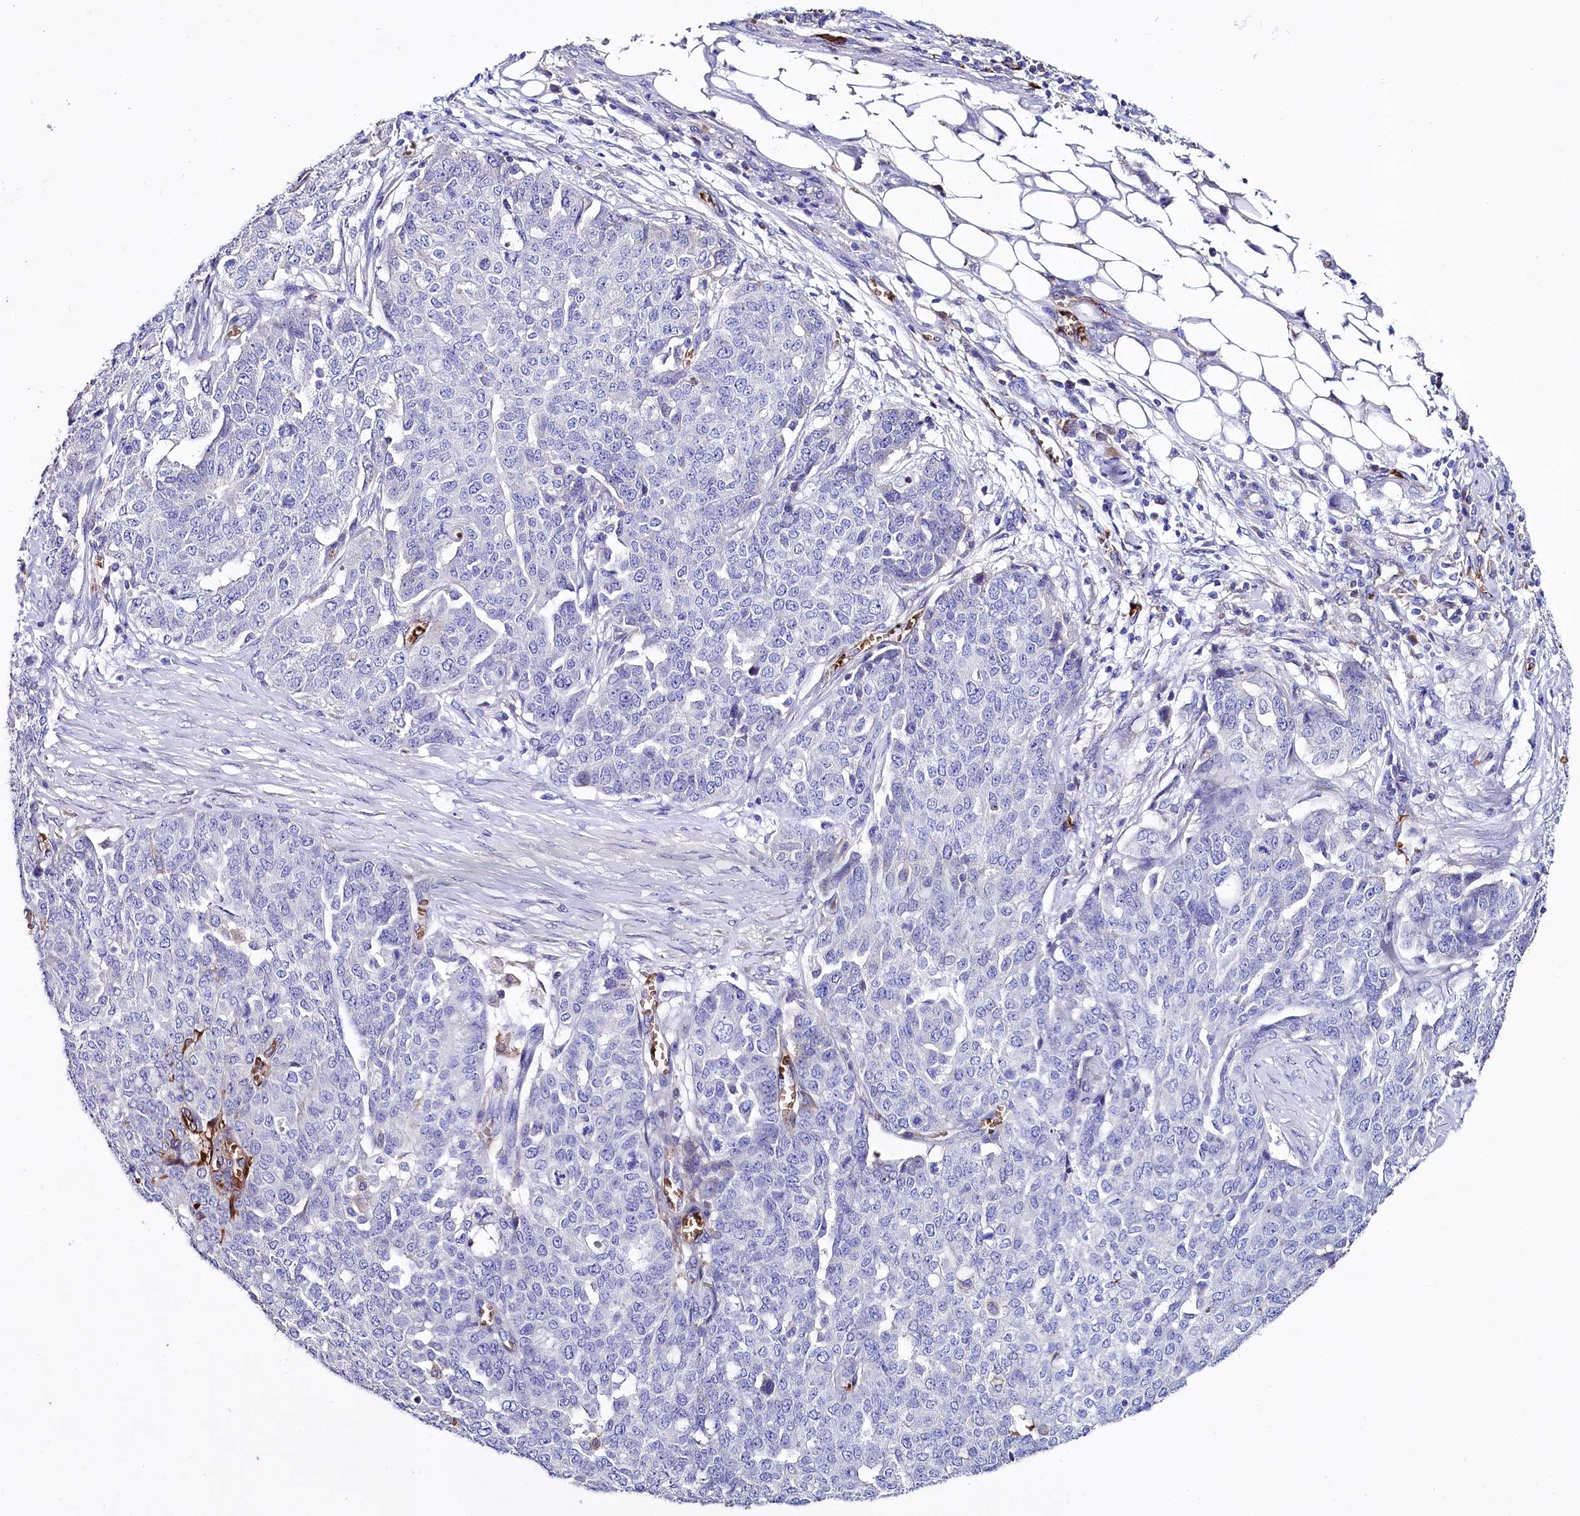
{"staining": {"intensity": "negative", "quantity": "none", "location": "none"}, "tissue": "ovarian cancer", "cell_type": "Tumor cells", "image_type": "cancer", "snomed": [{"axis": "morphology", "description": "Cystadenocarcinoma, serous, NOS"}, {"axis": "topography", "description": "Soft tissue"}, {"axis": "topography", "description": "Ovary"}], "caption": "Immunohistochemistry of ovarian cancer displays no staining in tumor cells.", "gene": "RPUSD3", "patient": {"sex": "female", "age": 57}}